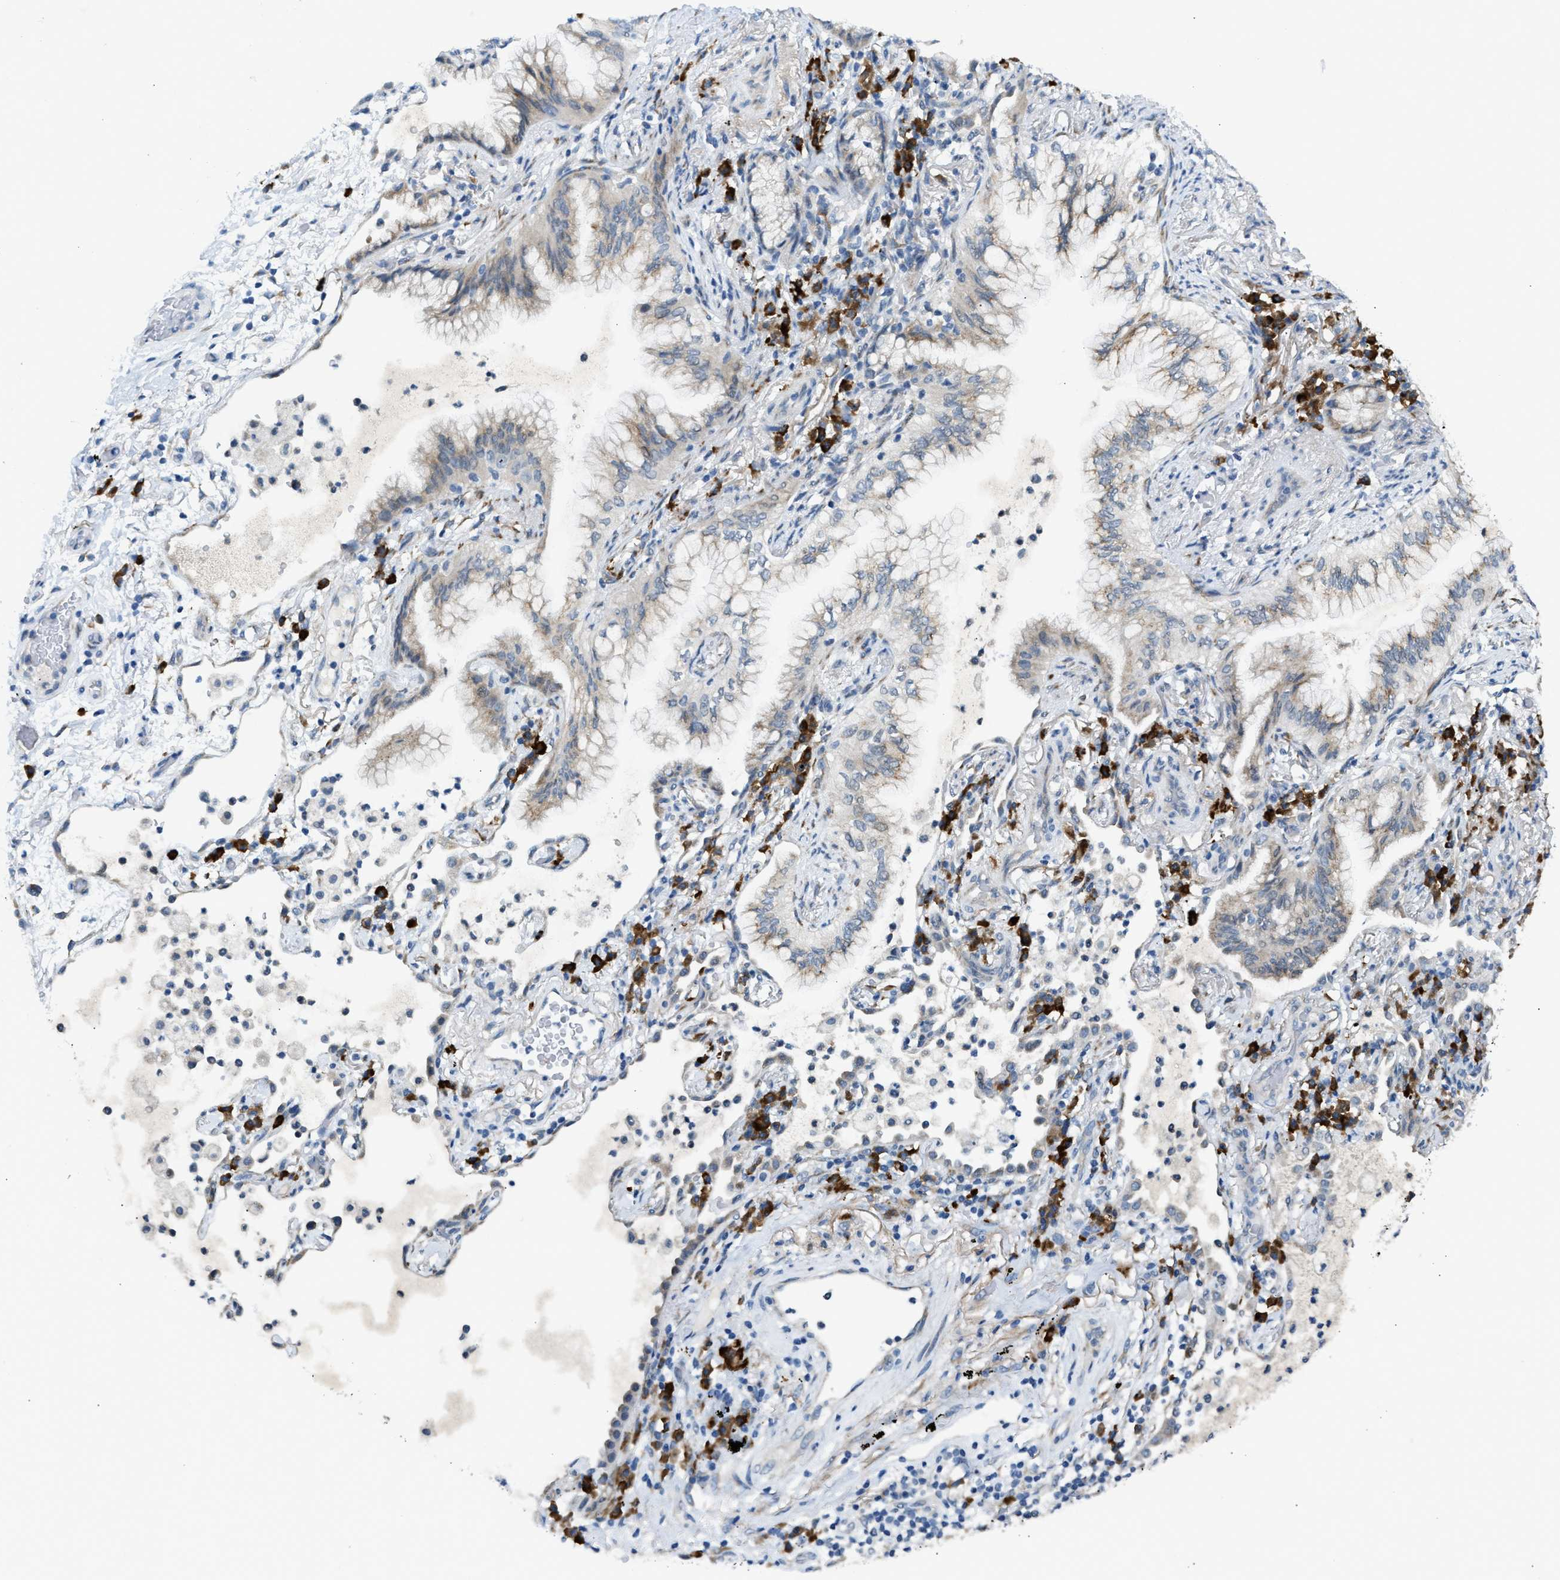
{"staining": {"intensity": "moderate", "quantity": "<25%", "location": "cytoplasmic/membranous"}, "tissue": "lung cancer", "cell_type": "Tumor cells", "image_type": "cancer", "snomed": [{"axis": "morphology", "description": "Adenocarcinoma, NOS"}, {"axis": "topography", "description": "Lung"}], "caption": "A photomicrograph of human lung cancer stained for a protein exhibits moderate cytoplasmic/membranous brown staining in tumor cells.", "gene": "KCNC2", "patient": {"sex": "female", "age": 70}}